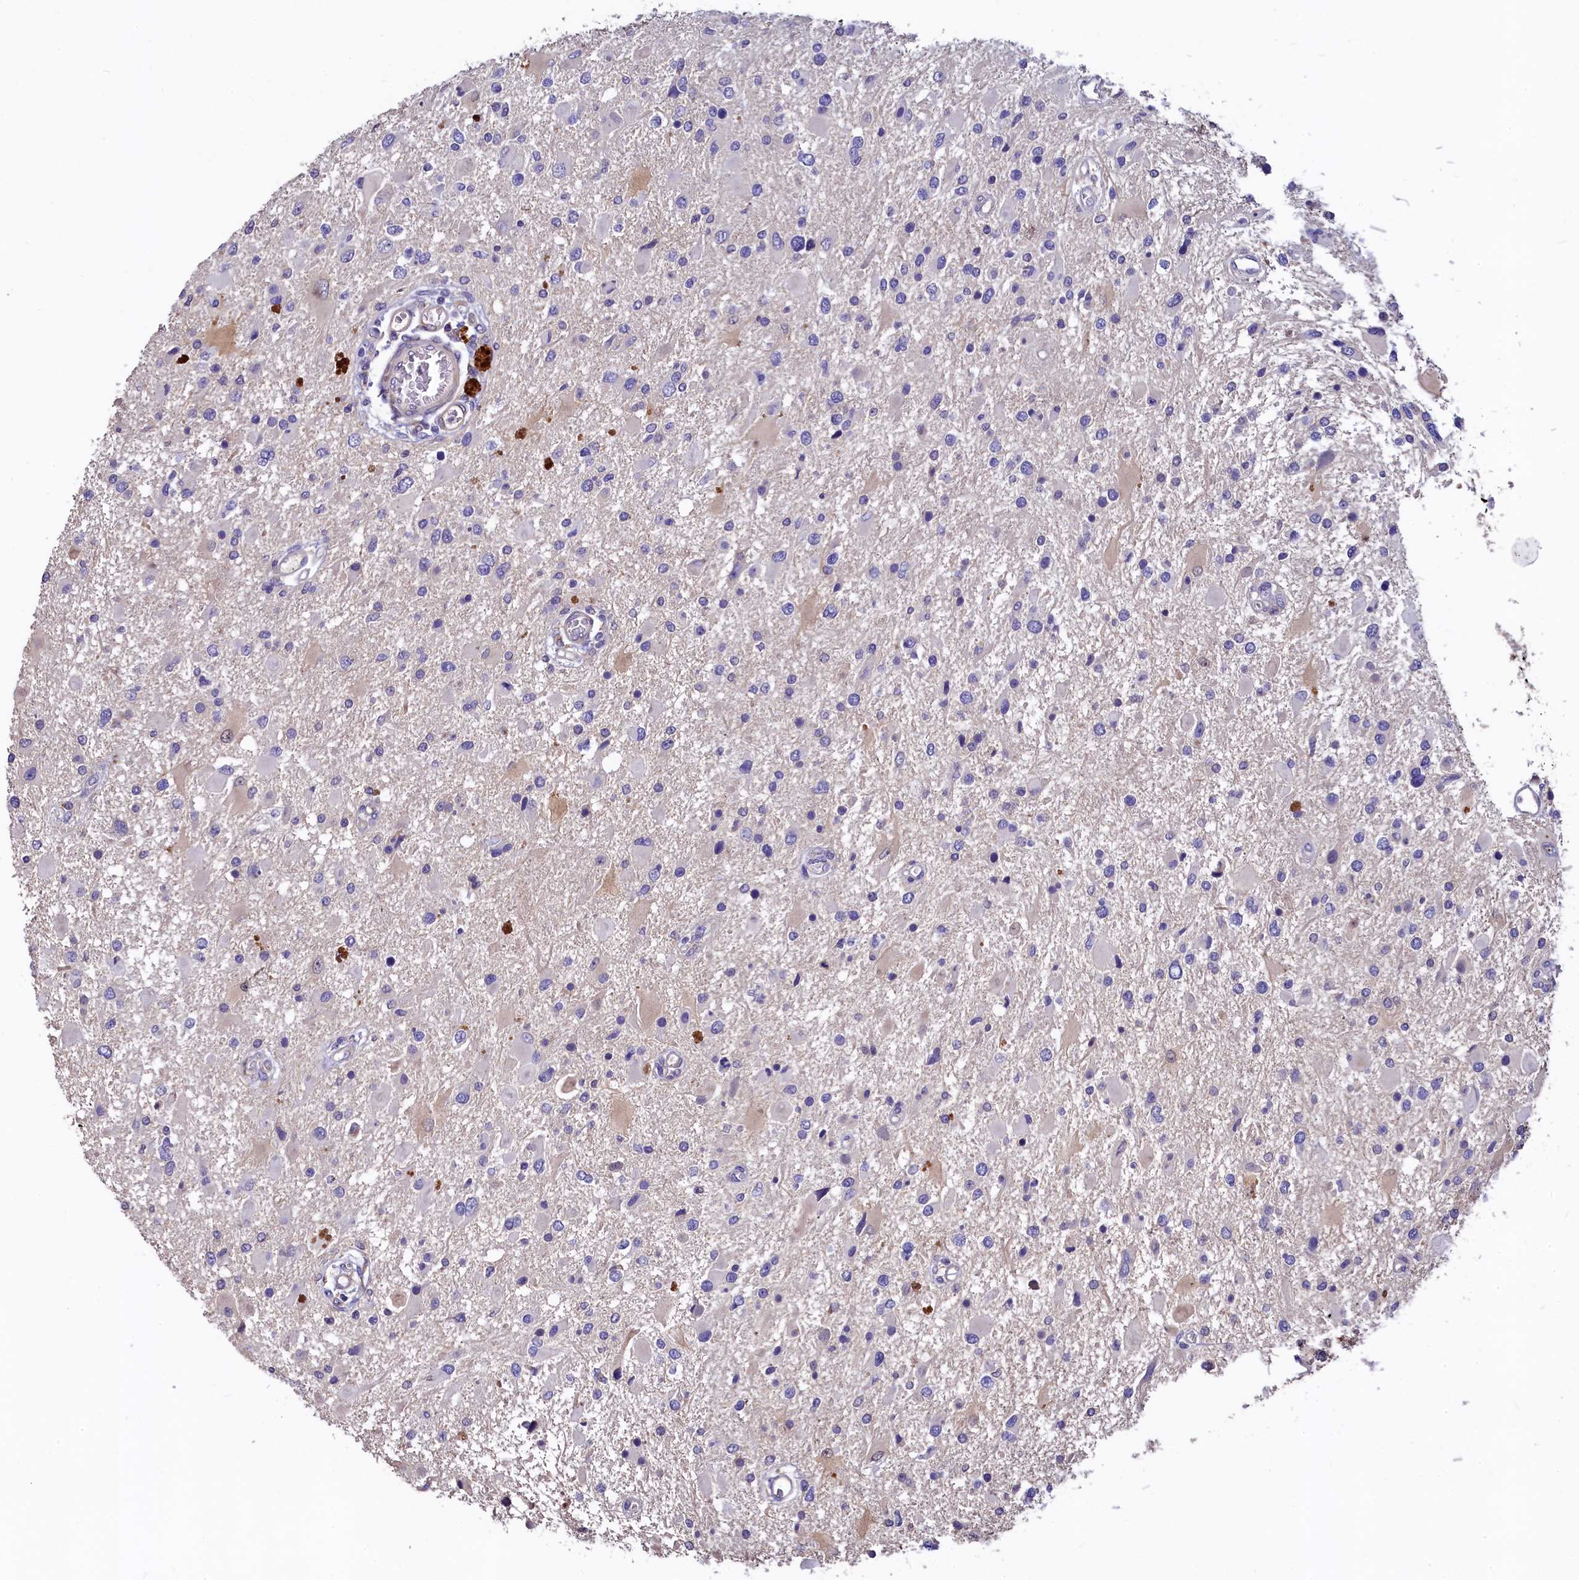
{"staining": {"intensity": "negative", "quantity": "none", "location": "none"}, "tissue": "glioma", "cell_type": "Tumor cells", "image_type": "cancer", "snomed": [{"axis": "morphology", "description": "Glioma, malignant, High grade"}, {"axis": "topography", "description": "Brain"}], "caption": "A histopathology image of human high-grade glioma (malignant) is negative for staining in tumor cells. Nuclei are stained in blue.", "gene": "EPS8L2", "patient": {"sex": "male", "age": 53}}